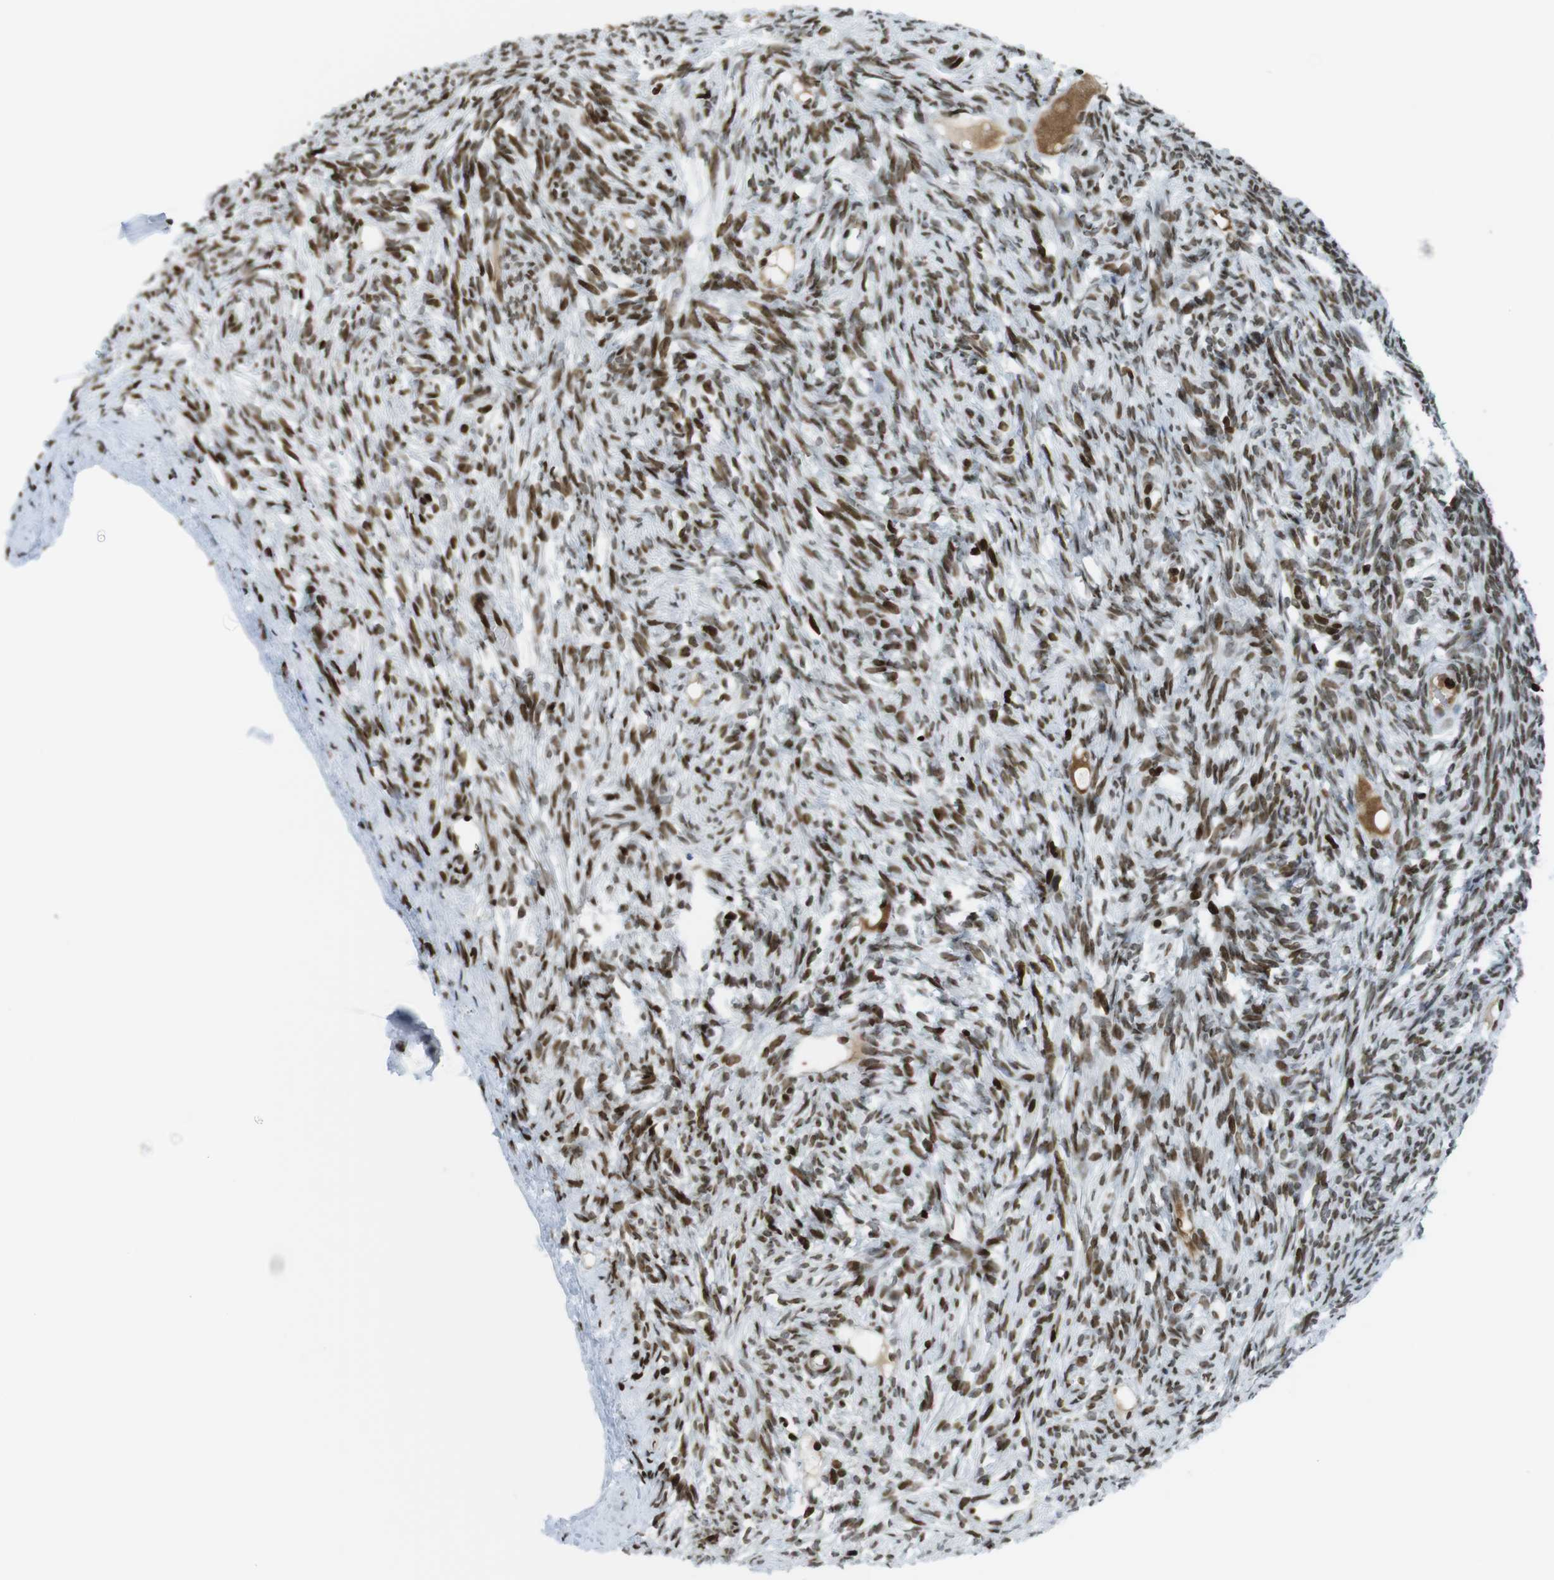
{"staining": {"intensity": "strong", "quantity": "25%-75%", "location": "nuclear"}, "tissue": "ovary", "cell_type": "Ovarian stroma cells", "image_type": "normal", "snomed": [{"axis": "morphology", "description": "Normal tissue, NOS"}, {"axis": "topography", "description": "Ovary"}], "caption": "Ovary stained with IHC exhibits strong nuclear staining in approximately 25%-75% of ovarian stroma cells. Nuclei are stained in blue.", "gene": "H2AC8", "patient": {"sex": "female", "age": 33}}